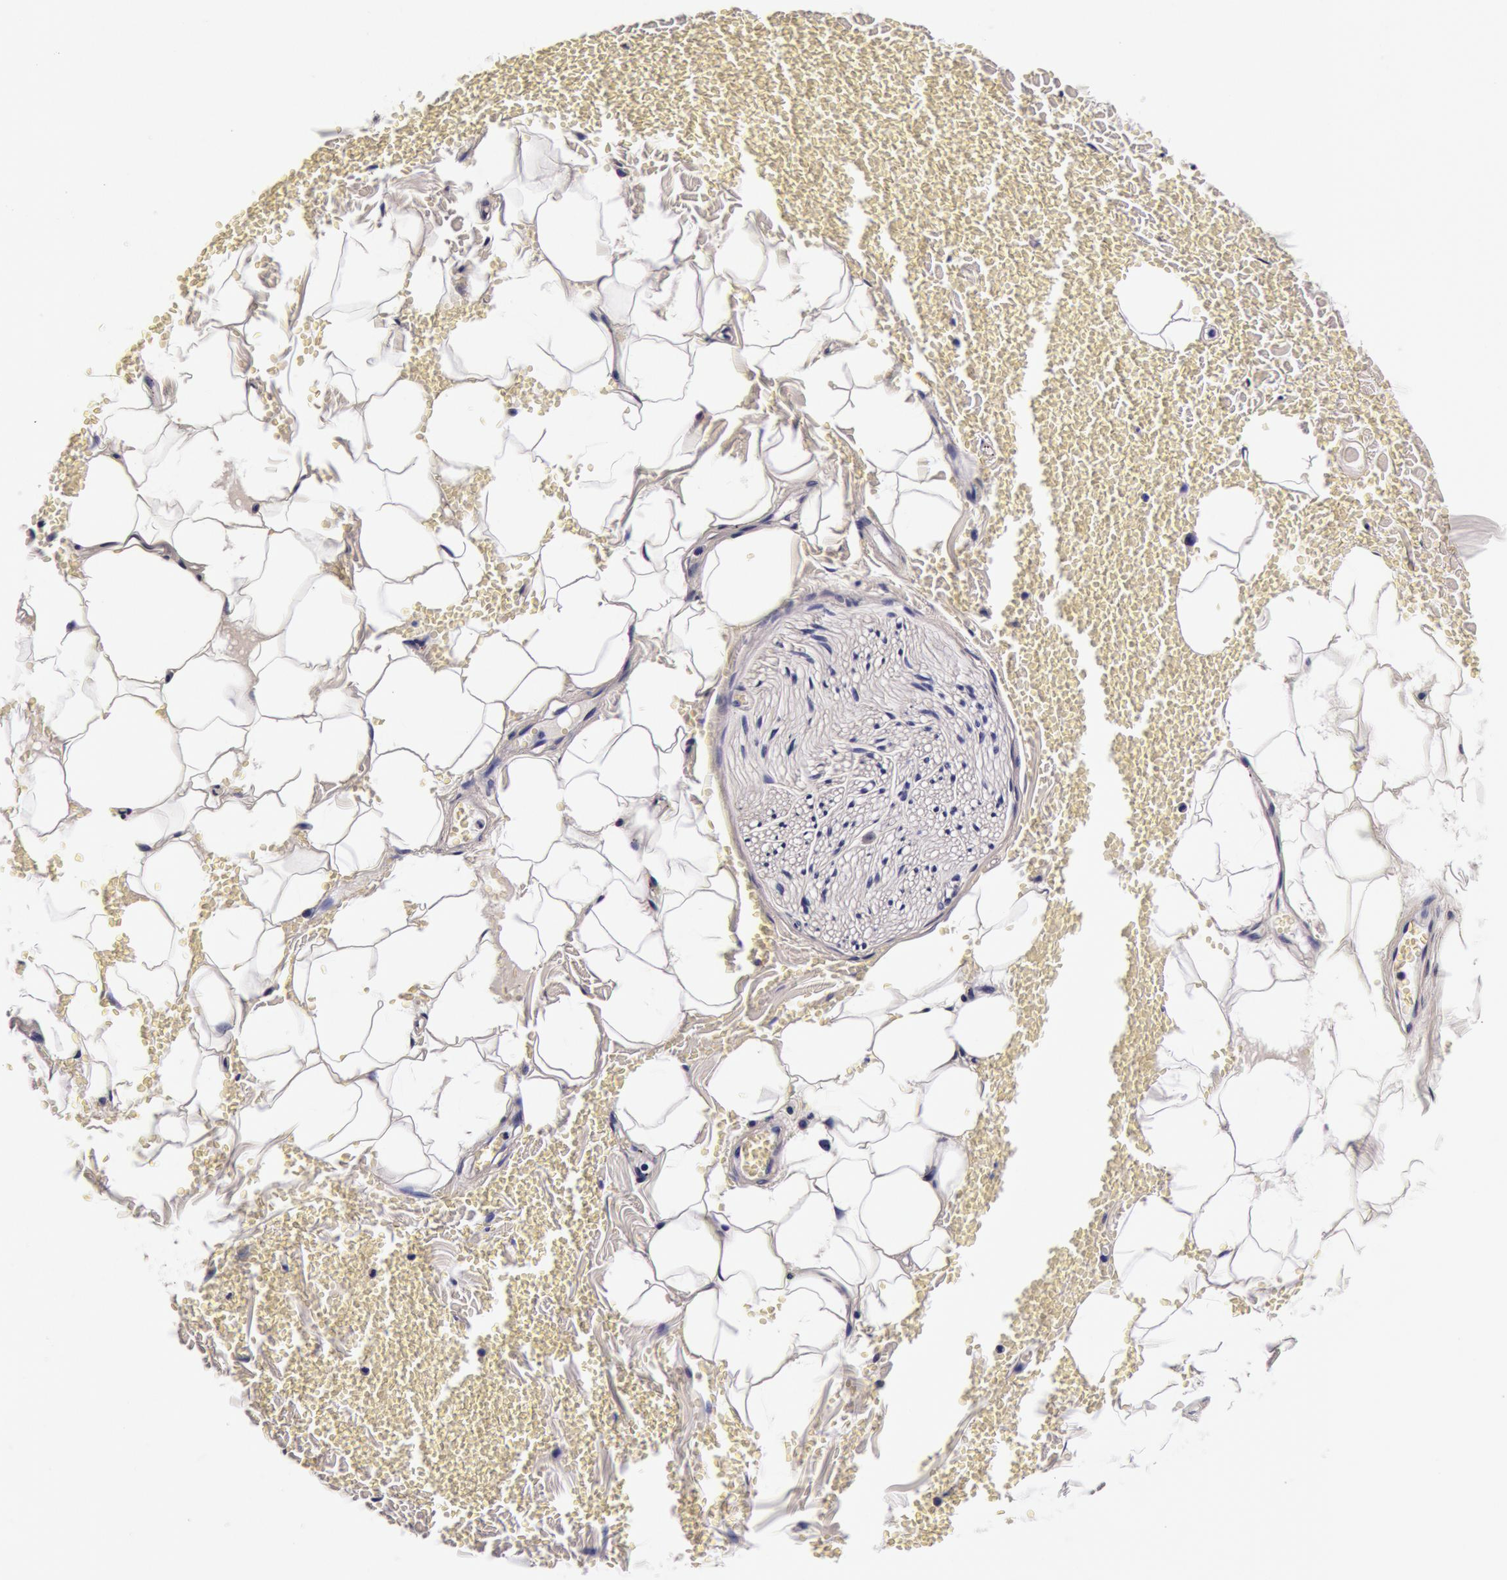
{"staining": {"intensity": "negative", "quantity": "none", "location": "none"}, "tissue": "adipose tissue", "cell_type": "Adipocytes", "image_type": "normal", "snomed": [{"axis": "morphology", "description": "Normal tissue, NOS"}, {"axis": "morphology", "description": "Inflammation, NOS"}, {"axis": "topography", "description": "Lymph node"}, {"axis": "topography", "description": "Peripheral nerve tissue"}], "caption": "Photomicrograph shows no protein staining in adipocytes of unremarkable adipose tissue. (Immunohistochemistry (ihc), brightfield microscopy, high magnification).", "gene": "CCDC22", "patient": {"sex": "male", "age": 52}}